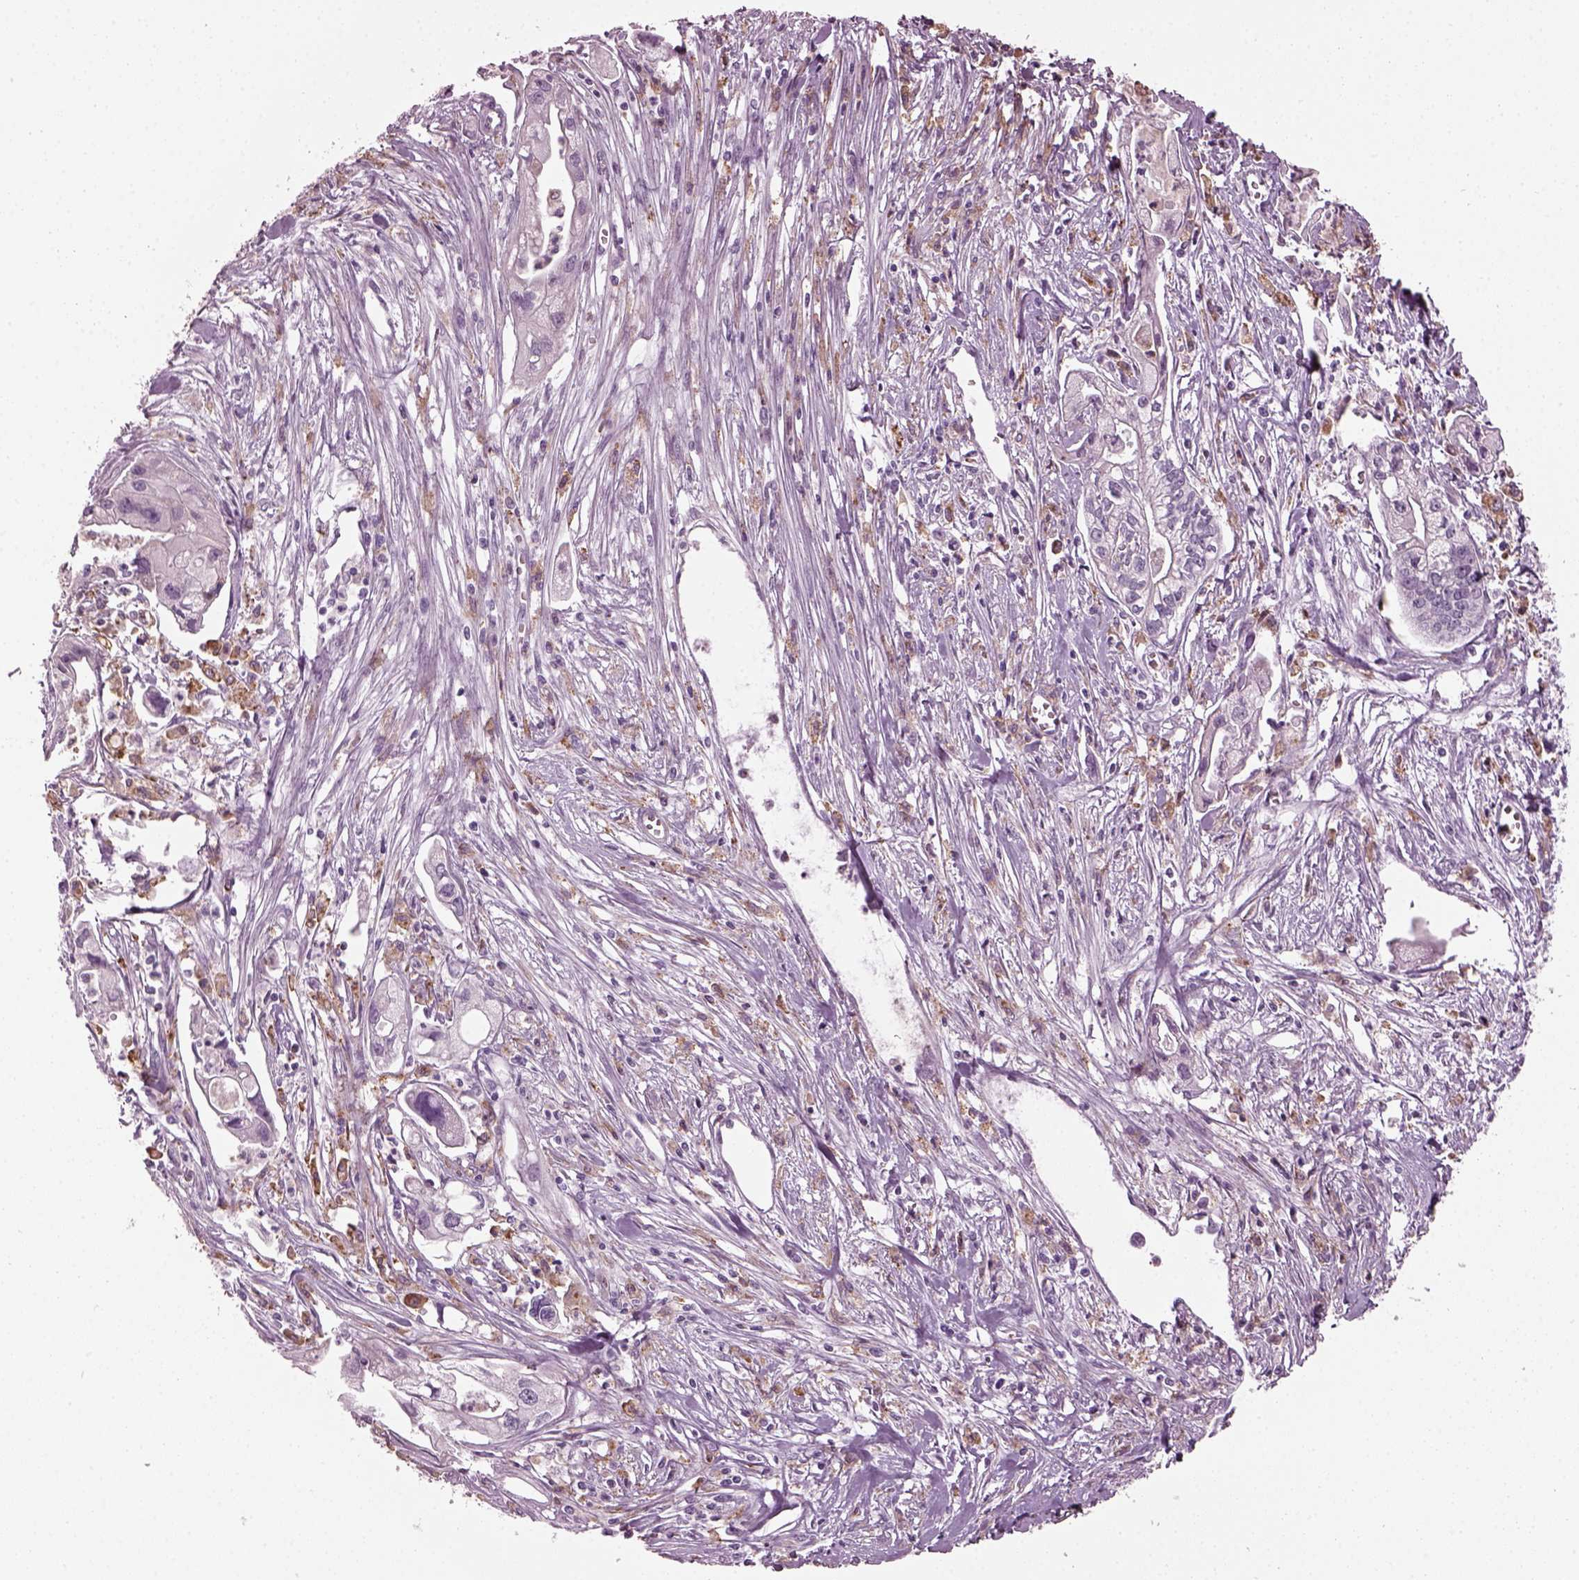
{"staining": {"intensity": "negative", "quantity": "none", "location": "none"}, "tissue": "pancreatic cancer", "cell_type": "Tumor cells", "image_type": "cancer", "snomed": [{"axis": "morphology", "description": "Adenocarcinoma, NOS"}, {"axis": "topography", "description": "Pancreas"}], "caption": "Tumor cells are negative for brown protein staining in pancreatic adenocarcinoma.", "gene": "TMEM231", "patient": {"sex": "male", "age": 70}}